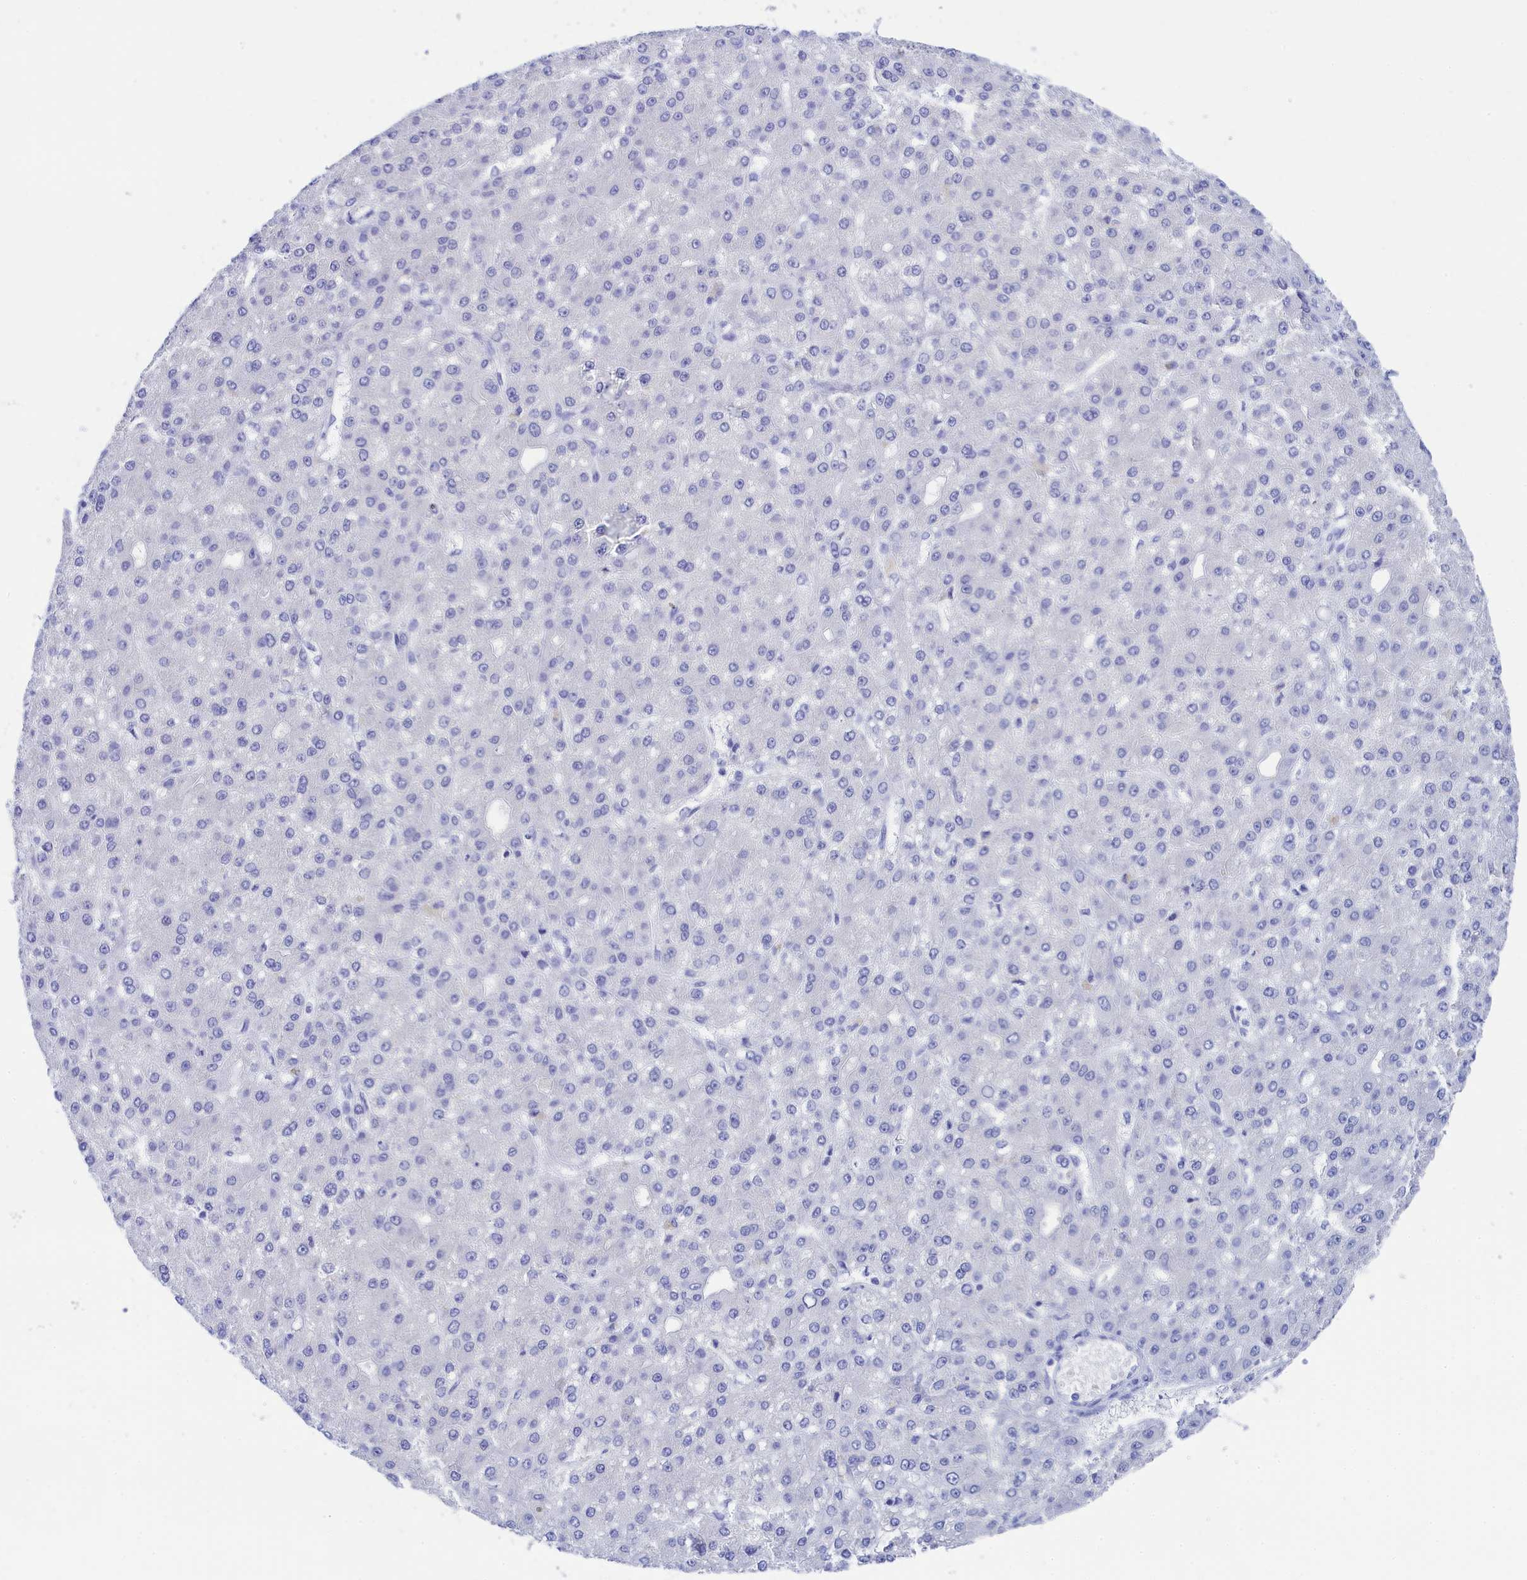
{"staining": {"intensity": "negative", "quantity": "none", "location": "none"}, "tissue": "liver cancer", "cell_type": "Tumor cells", "image_type": "cancer", "snomed": [{"axis": "morphology", "description": "Carcinoma, Hepatocellular, NOS"}, {"axis": "topography", "description": "Liver"}], "caption": "Immunohistochemistry image of neoplastic tissue: human liver cancer stained with DAB (3,3'-diaminobenzidine) demonstrates no significant protein expression in tumor cells. (Brightfield microscopy of DAB (3,3'-diaminobenzidine) immunohistochemistry at high magnification).", "gene": "TRIM10", "patient": {"sex": "male", "age": 67}}